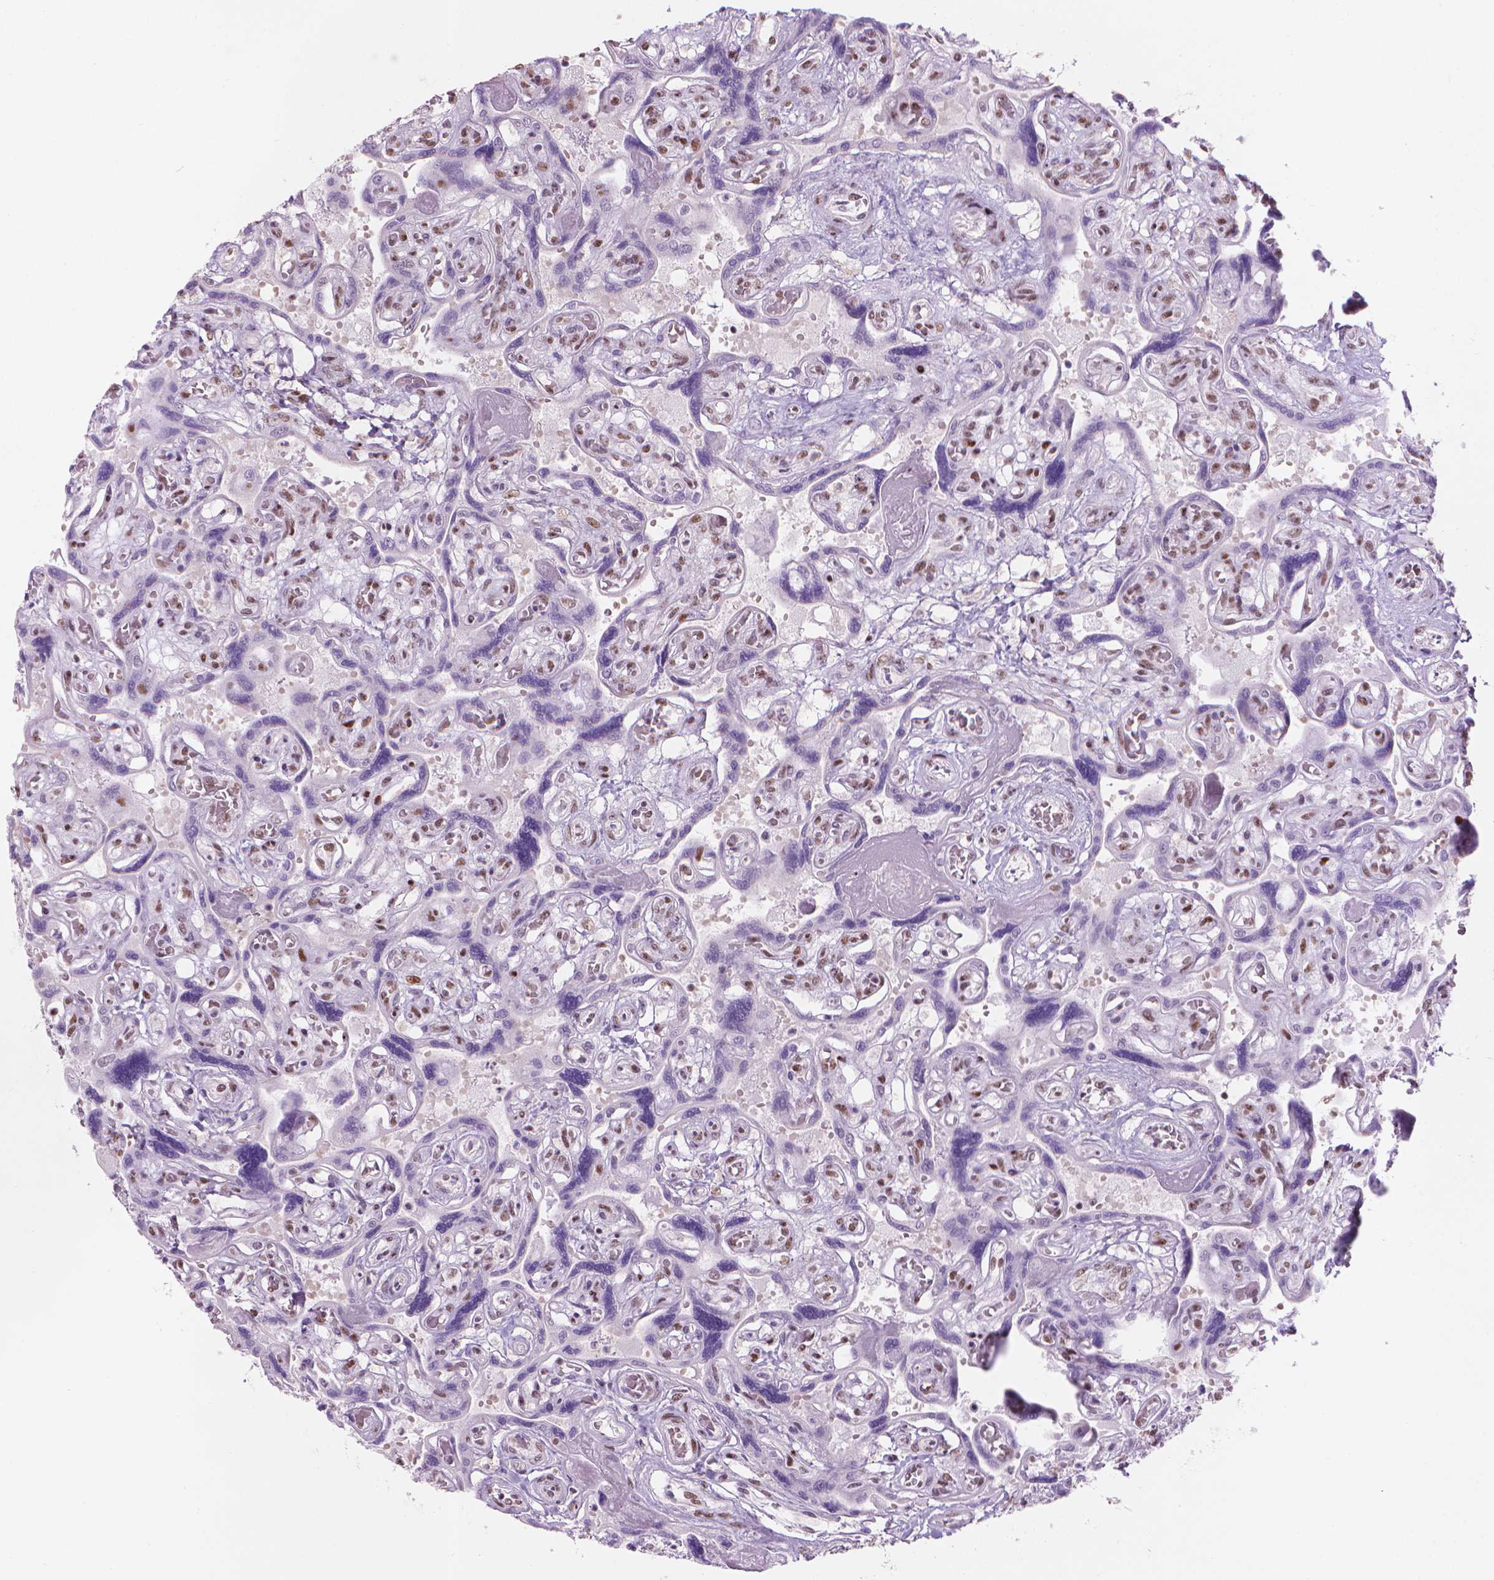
{"staining": {"intensity": "moderate", "quantity": ">75%", "location": "nuclear"}, "tissue": "placenta", "cell_type": "Decidual cells", "image_type": "normal", "snomed": [{"axis": "morphology", "description": "Normal tissue, NOS"}, {"axis": "topography", "description": "Placenta"}], "caption": "This histopathology image reveals IHC staining of benign placenta, with medium moderate nuclear staining in approximately >75% of decidual cells.", "gene": "HES7", "patient": {"sex": "female", "age": 32}}